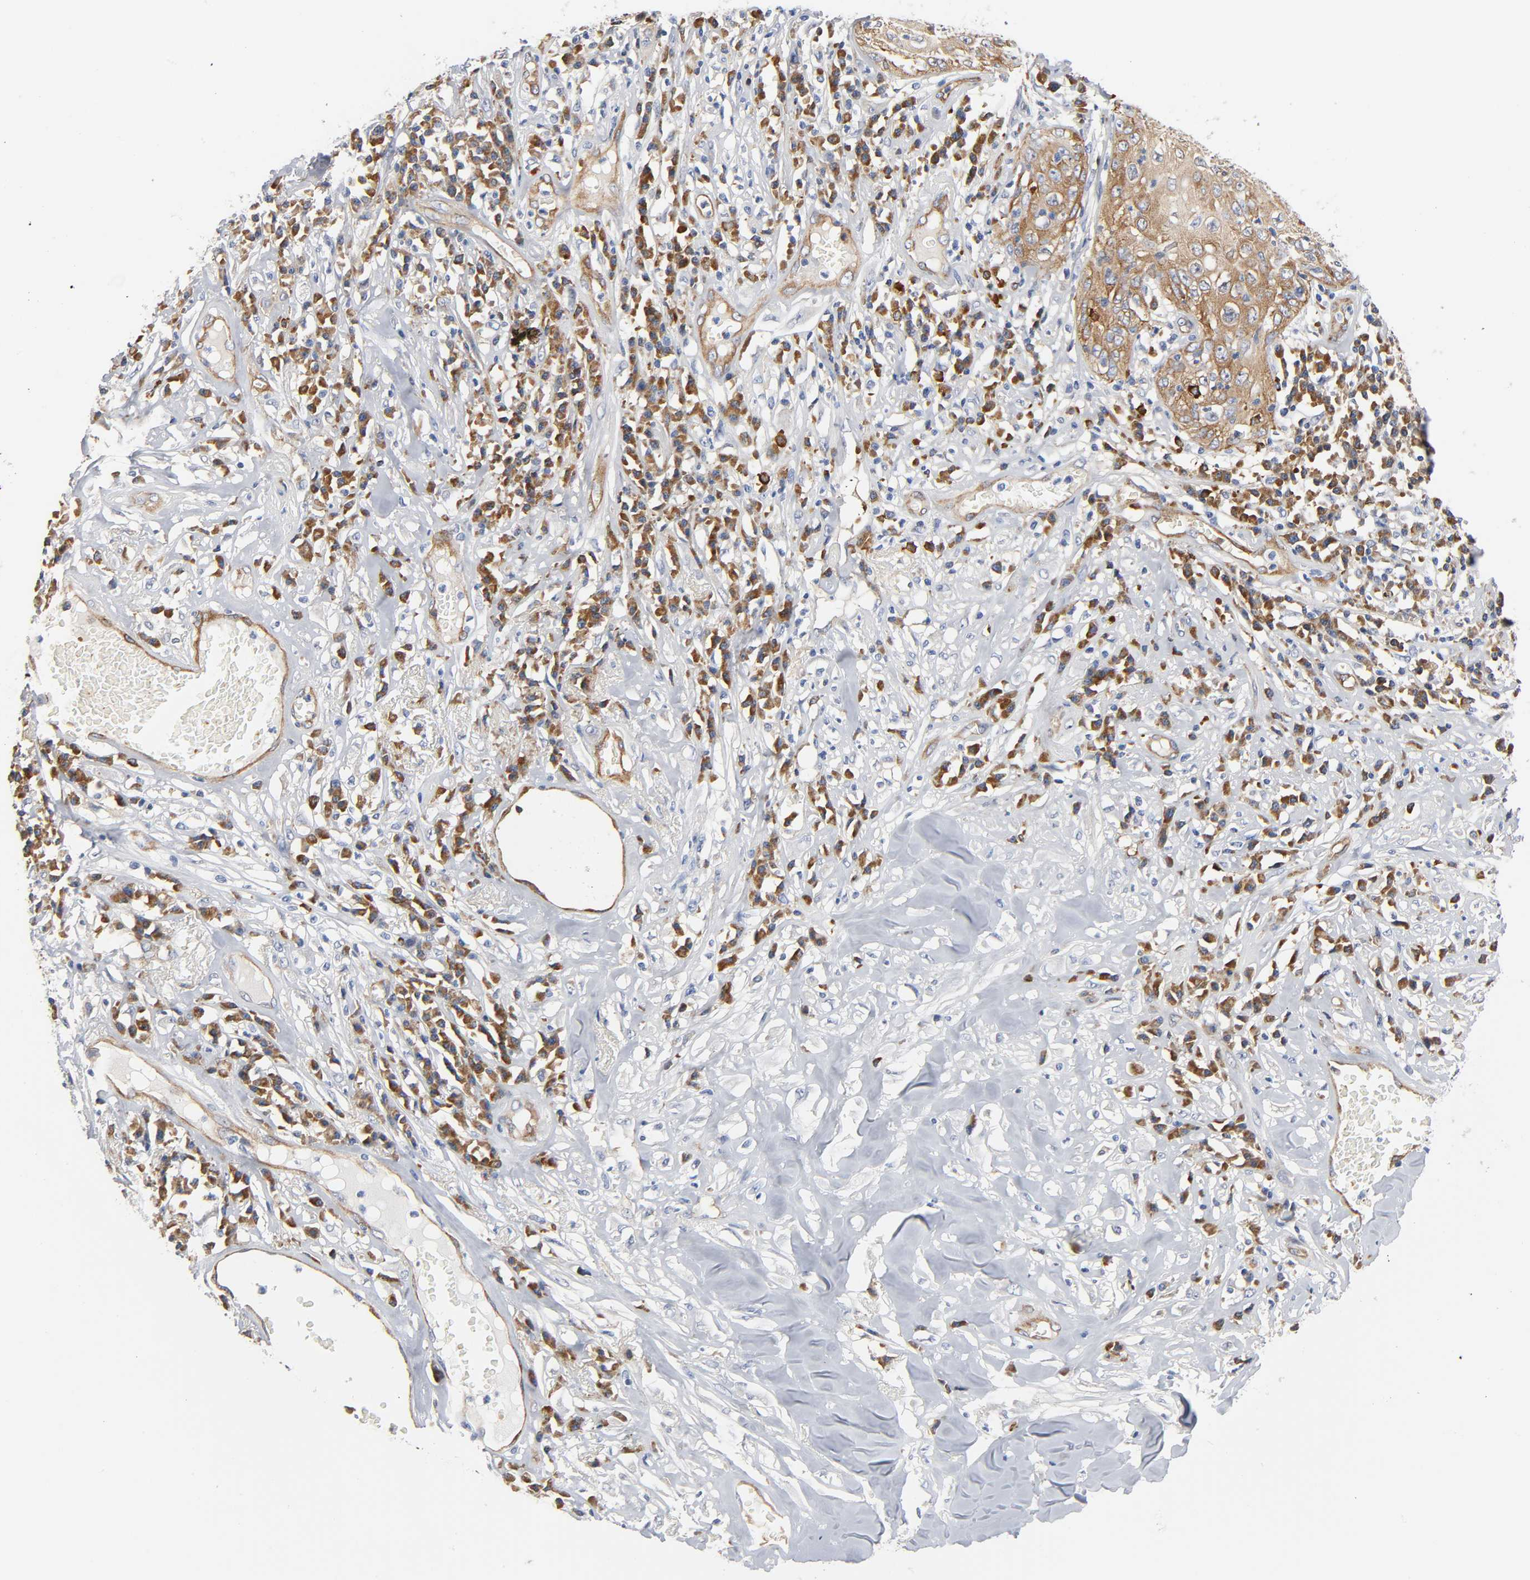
{"staining": {"intensity": "moderate", "quantity": ">75%", "location": "cytoplasmic/membranous"}, "tissue": "skin cancer", "cell_type": "Tumor cells", "image_type": "cancer", "snomed": [{"axis": "morphology", "description": "Squamous cell carcinoma, NOS"}, {"axis": "topography", "description": "Skin"}], "caption": "An image of skin cancer stained for a protein reveals moderate cytoplasmic/membranous brown staining in tumor cells.", "gene": "CD2AP", "patient": {"sex": "male", "age": 65}}